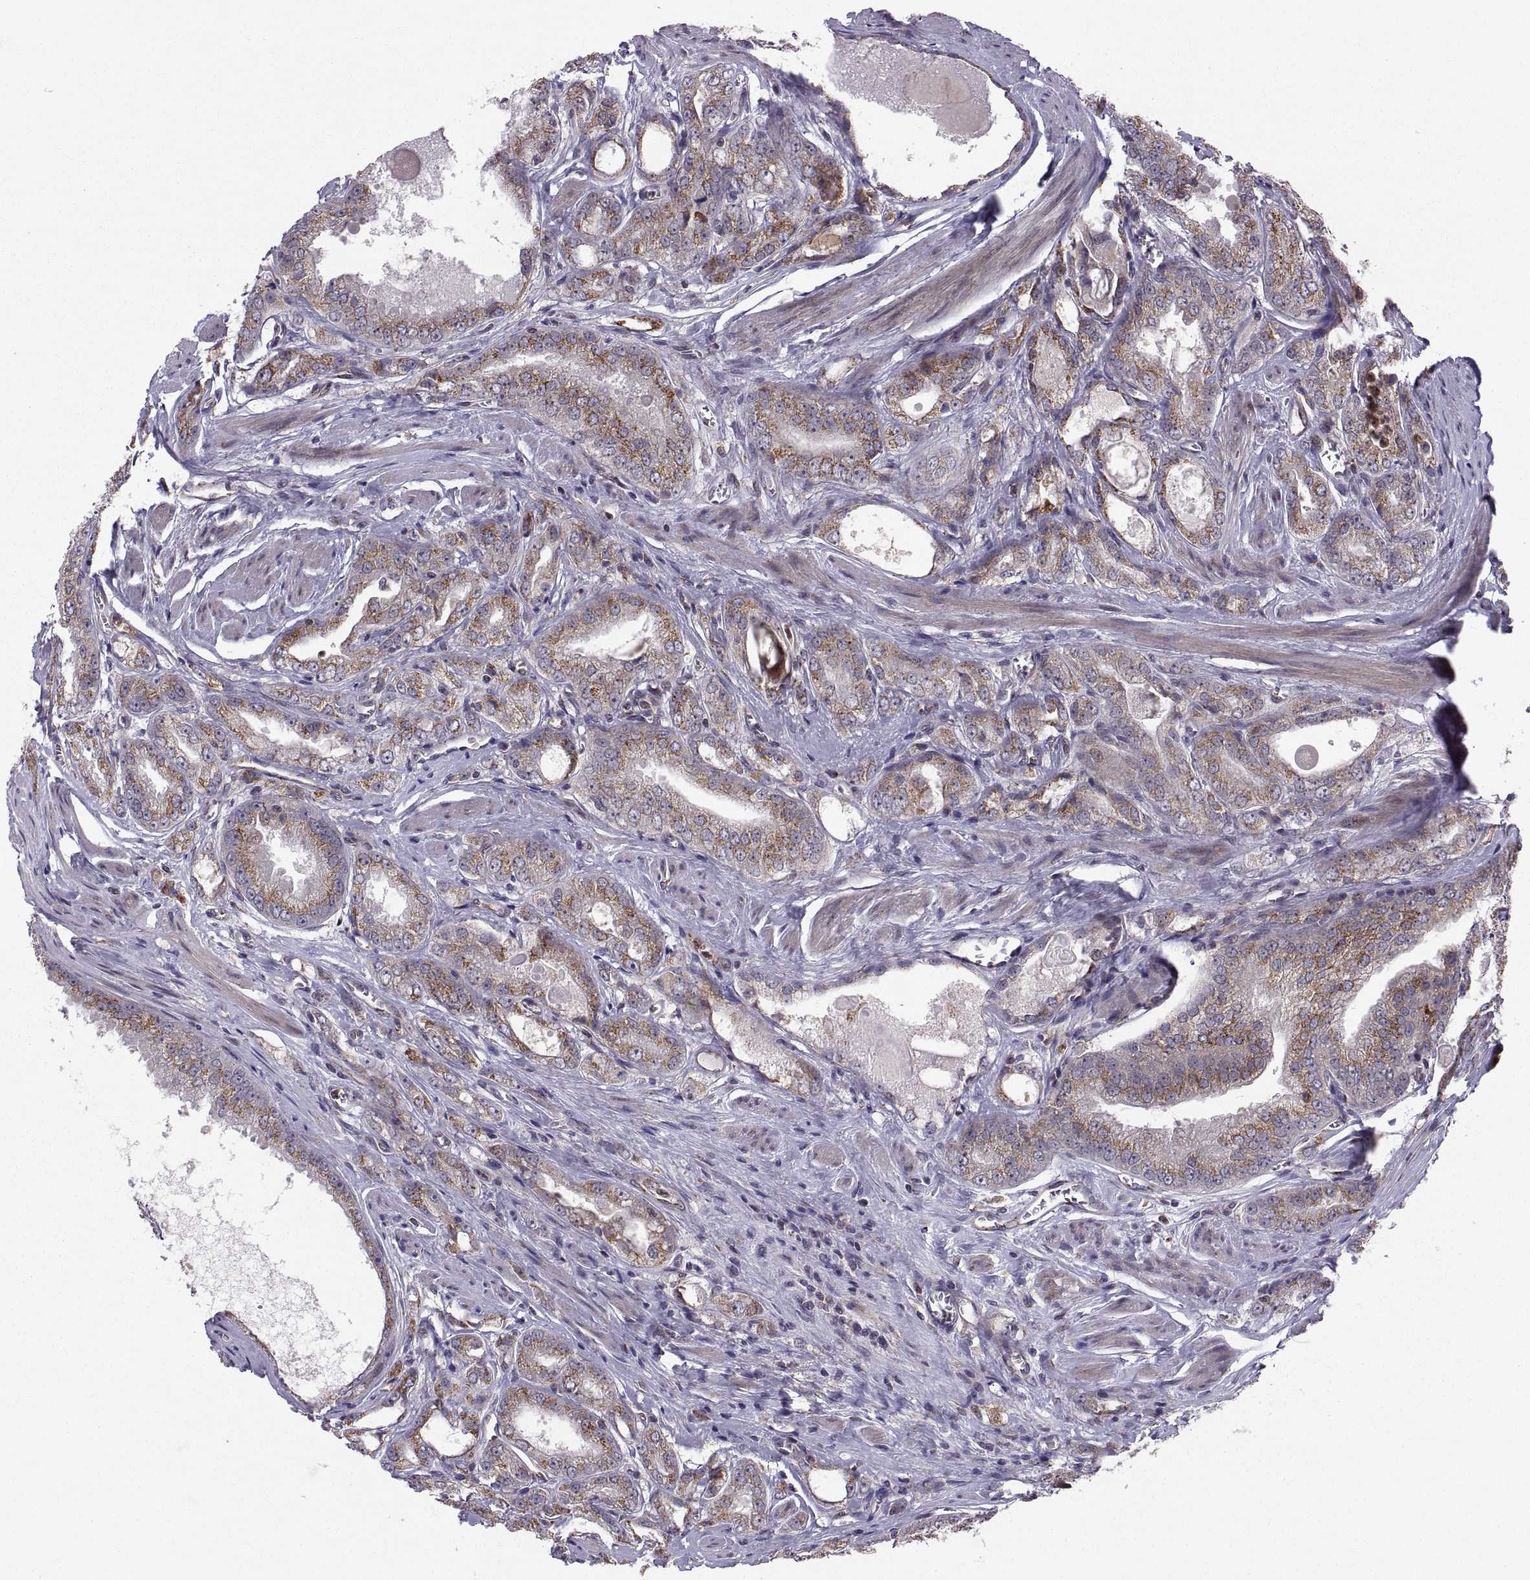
{"staining": {"intensity": "moderate", "quantity": ">75%", "location": "cytoplasmic/membranous"}, "tissue": "prostate cancer", "cell_type": "Tumor cells", "image_type": "cancer", "snomed": [{"axis": "morphology", "description": "Adenocarcinoma, NOS"}, {"axis": "morphology", "description": "Adenocarcinoma, High grade"}, {"axis": "topography", "description": "Prostate"}], "caption": "Adenocarcinoma (prostate) was stained to show a protein in brown. There is medium levels of moderate cytoplasmic/membranous positivity in about >75% of tumor cells.", "gene": "TESC", "patient": {"sex": "male", "age": 70}}